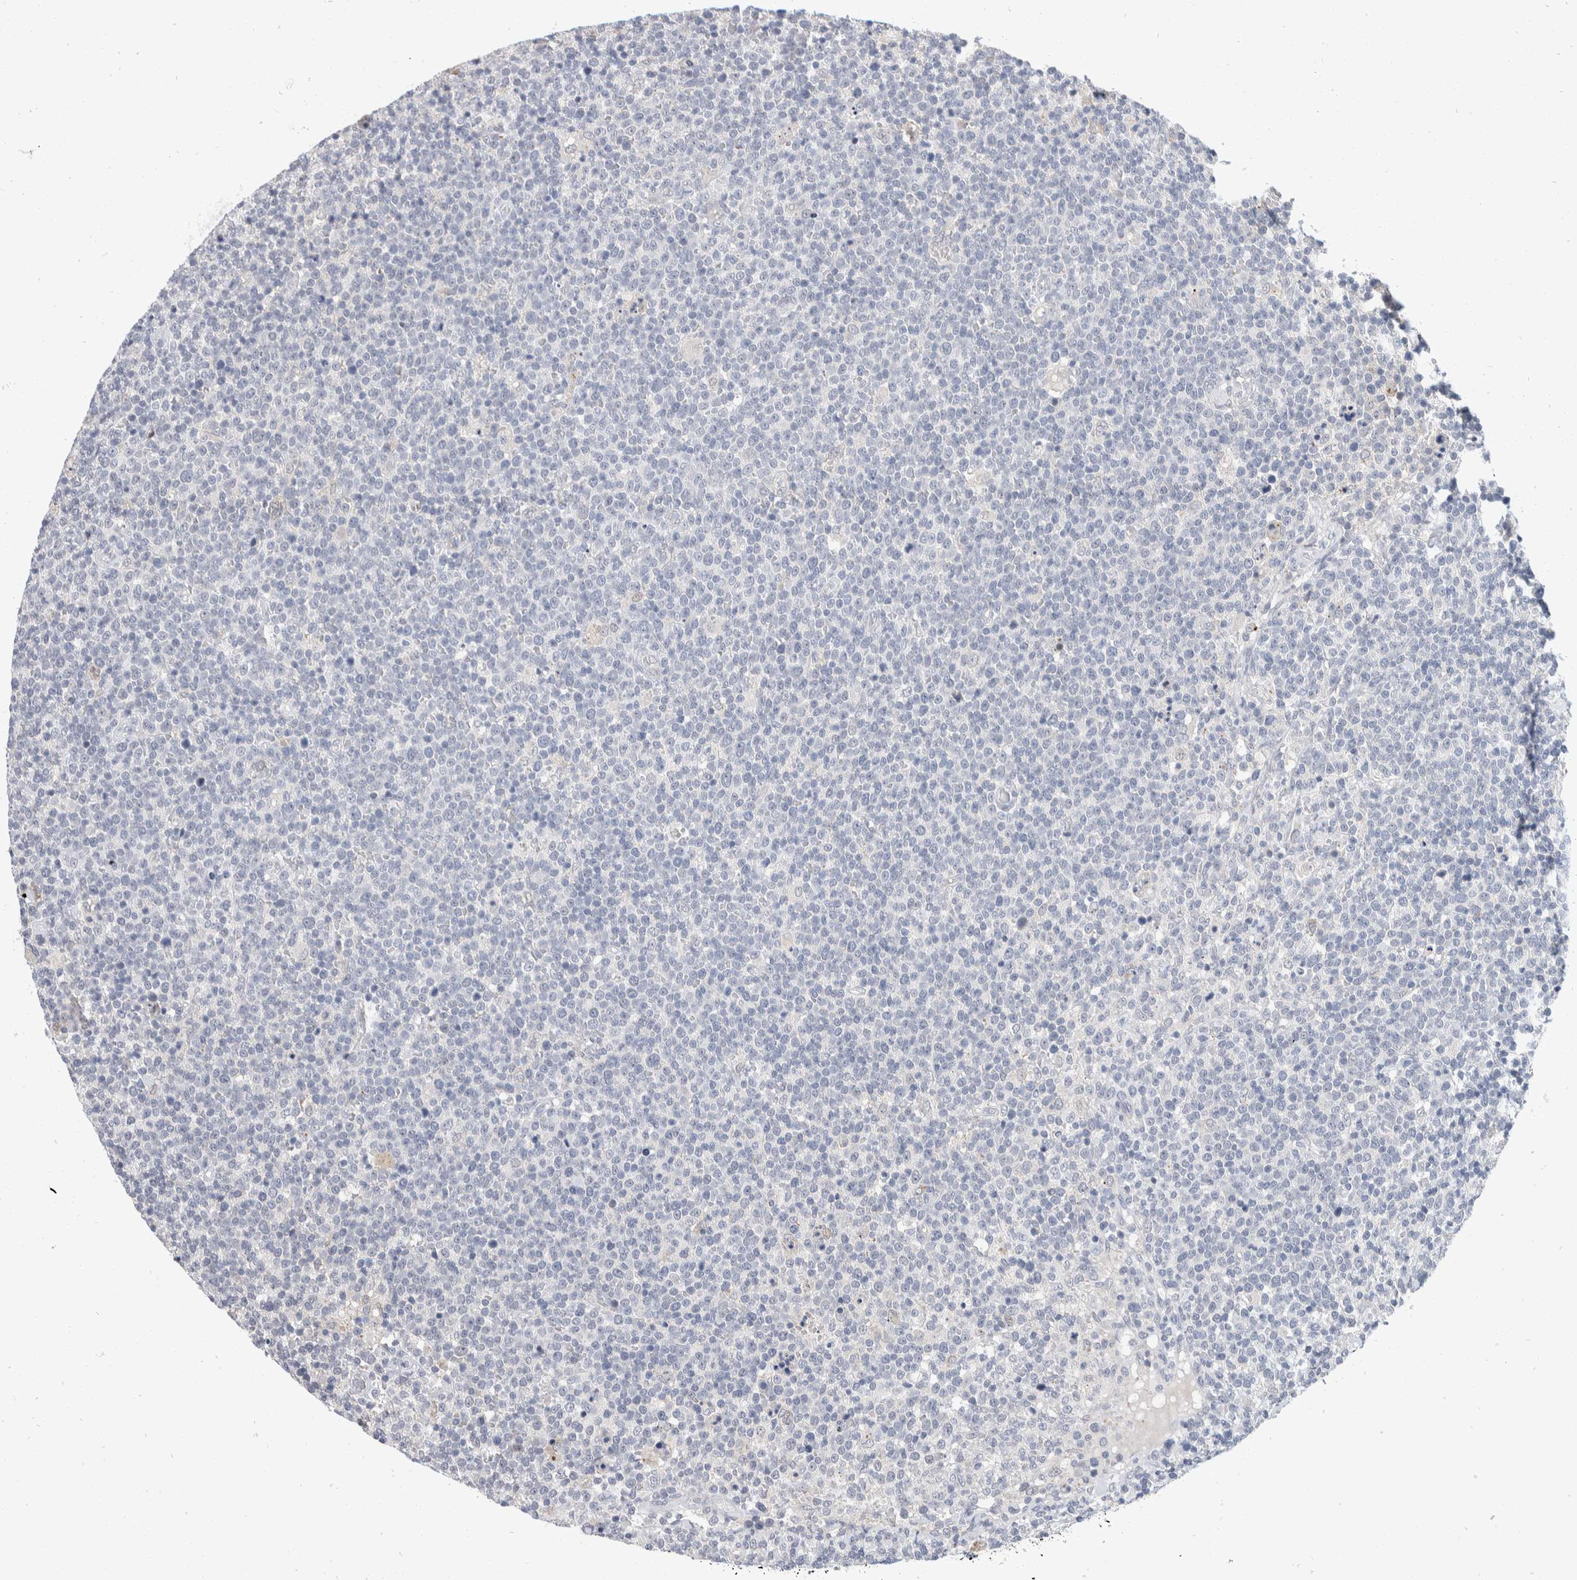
{"staining": {"intensity": "negative", "quantity": "none", "location": "none"}, "tissue": "lymphoma", "cell_type": "Tumor cells", "image_type": "cancer", "snomed": [{"axis": "morphology", "description": "Malignant lymphoma, non-Hodgkin's type, High grade"}, {"axis": "topography", "description": "Lymph node"}], "caption": "Immunohistochemistry histopathology image of human lymphoma stained for a protein (brown), which demonstrates no expression in tumor cells.", "gene": "CATSPERD", "patient": {"sex": "male", "age": 61}}